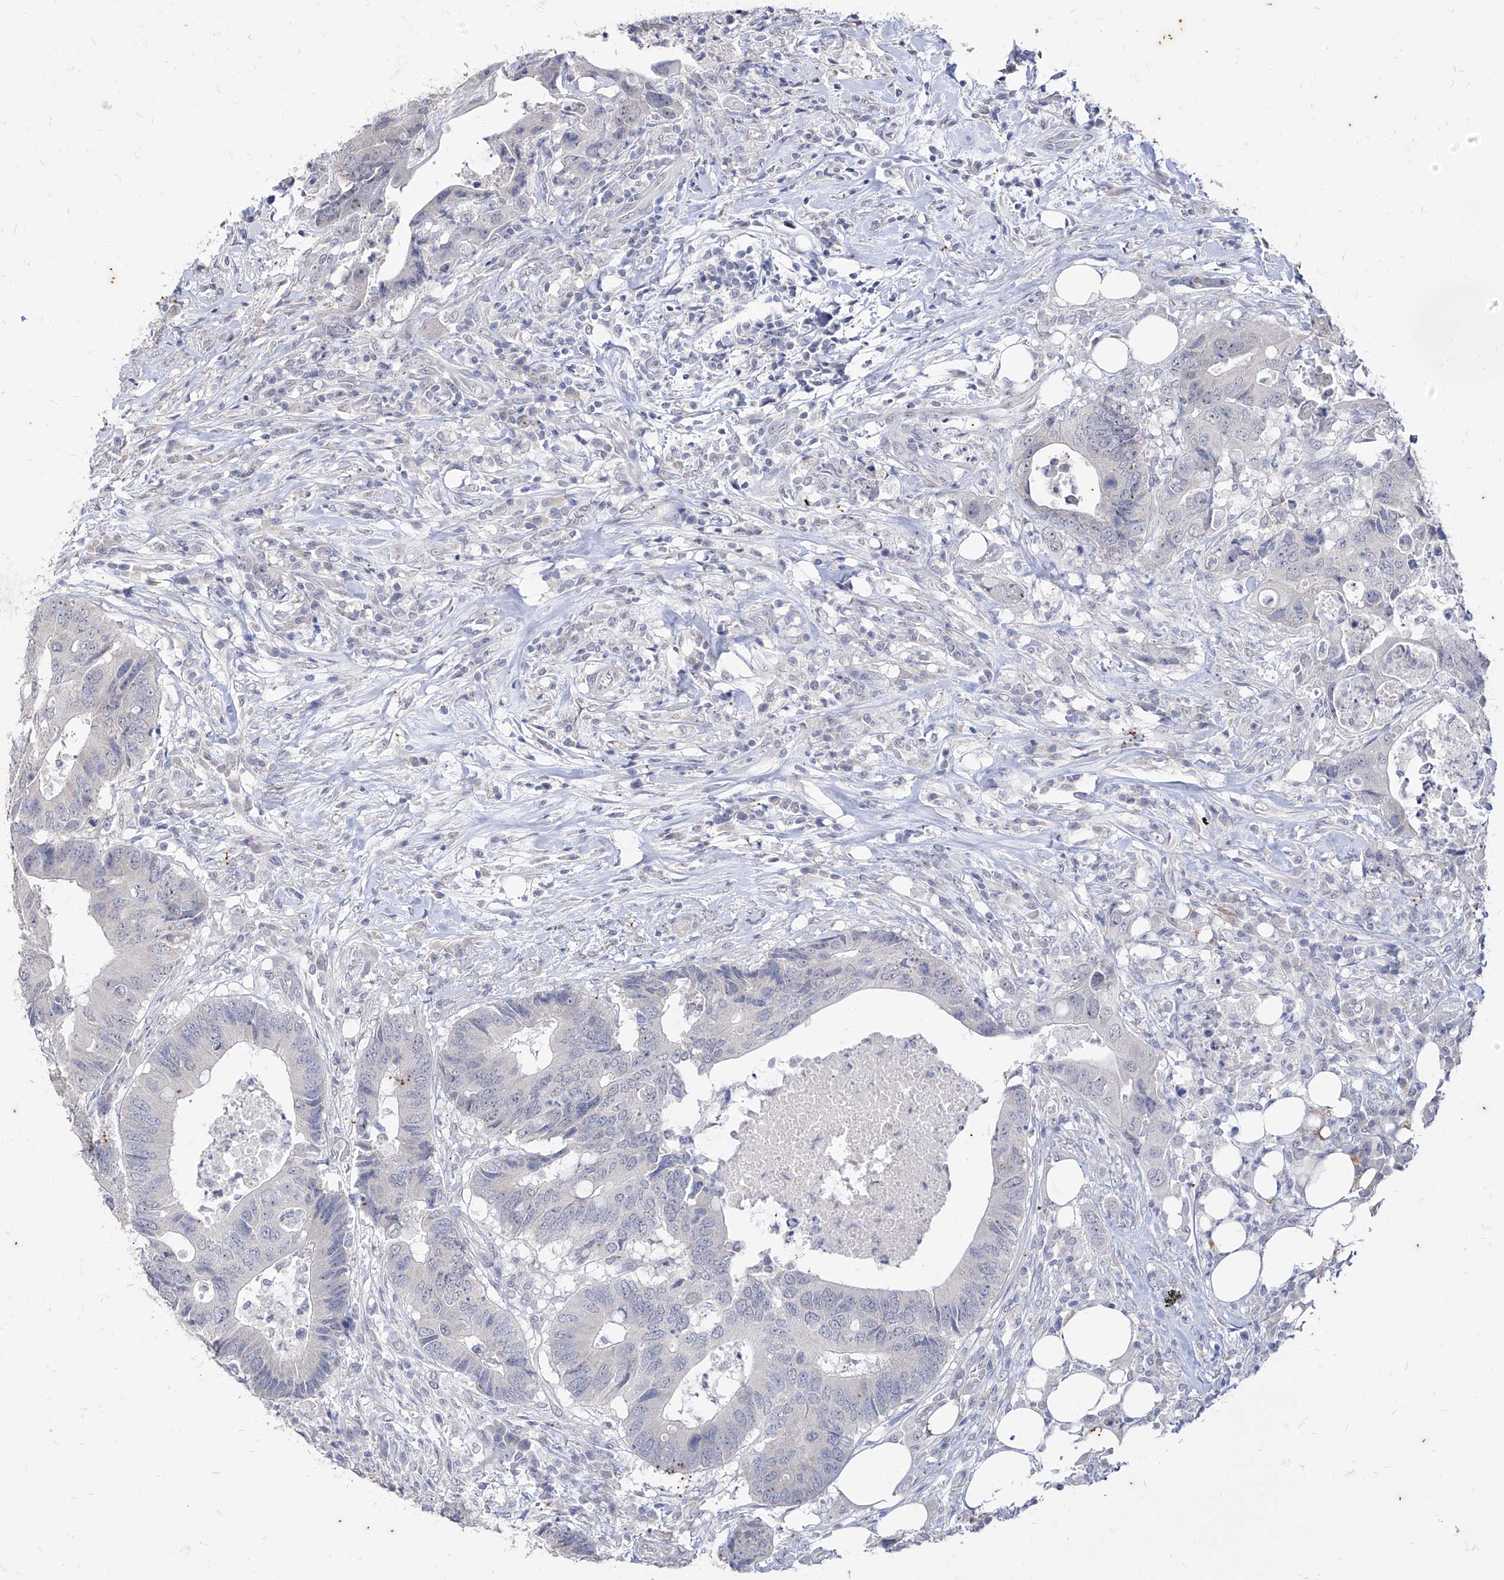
{"staining": {"intensity": "negative", "quantity": "none", "location": "none"}, "tissue": "colorectal cancer", "cell_type": "Tumor cells", "image_type": "cancer", "snomed": [{"axis": "morphology", "description": "Adenocarcinoma, NOS"}, {"axis": "topography", "description": "Colon"}], "caption": "Tumor cells are negative for brown protein staining in colorectal adenocarcinoma.", "gene": "PHF20L1", "patient": {"sex": "male", "age": 71}}